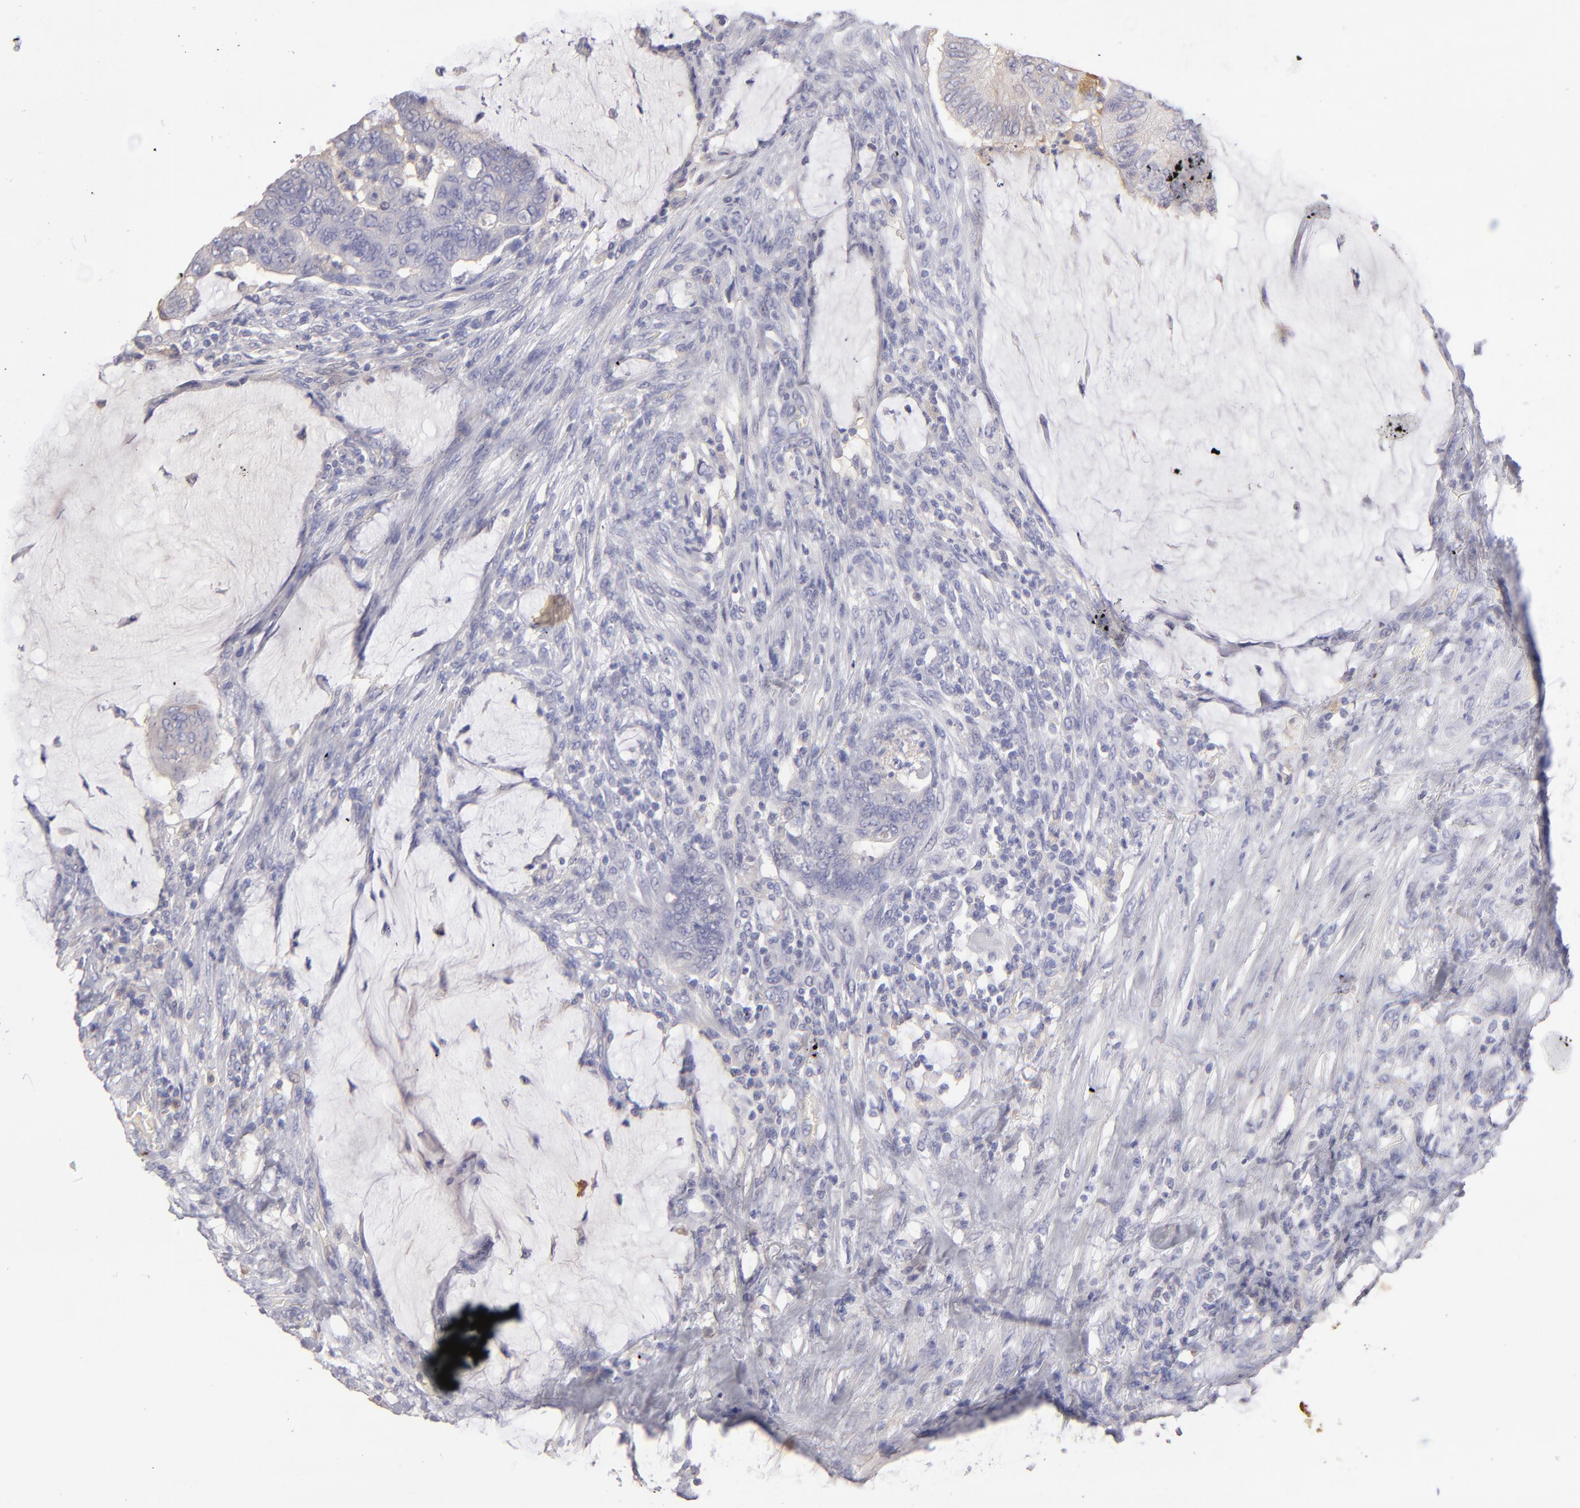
{"staining": {"intensity": "negative", "quantity": "none", "location": "none"}, "tissue": "colorectal cancer", "cell_type": "Tumor cells", "image_type": "cancer", "snomed": [{"axis": "morphology", "description": "Normal tissue, NOS"}, {"axis": "morphology", "description": "Adenocarcinoma, NOS"}, {"axis": "topography", "description": "Rectum"}], "caption": "The IHC histopathology image has no significant positivity in tumor cells of colorectal cancer tissue.", "gene": "ABCC4", "patient": {"sex": "male", "age": 92}}